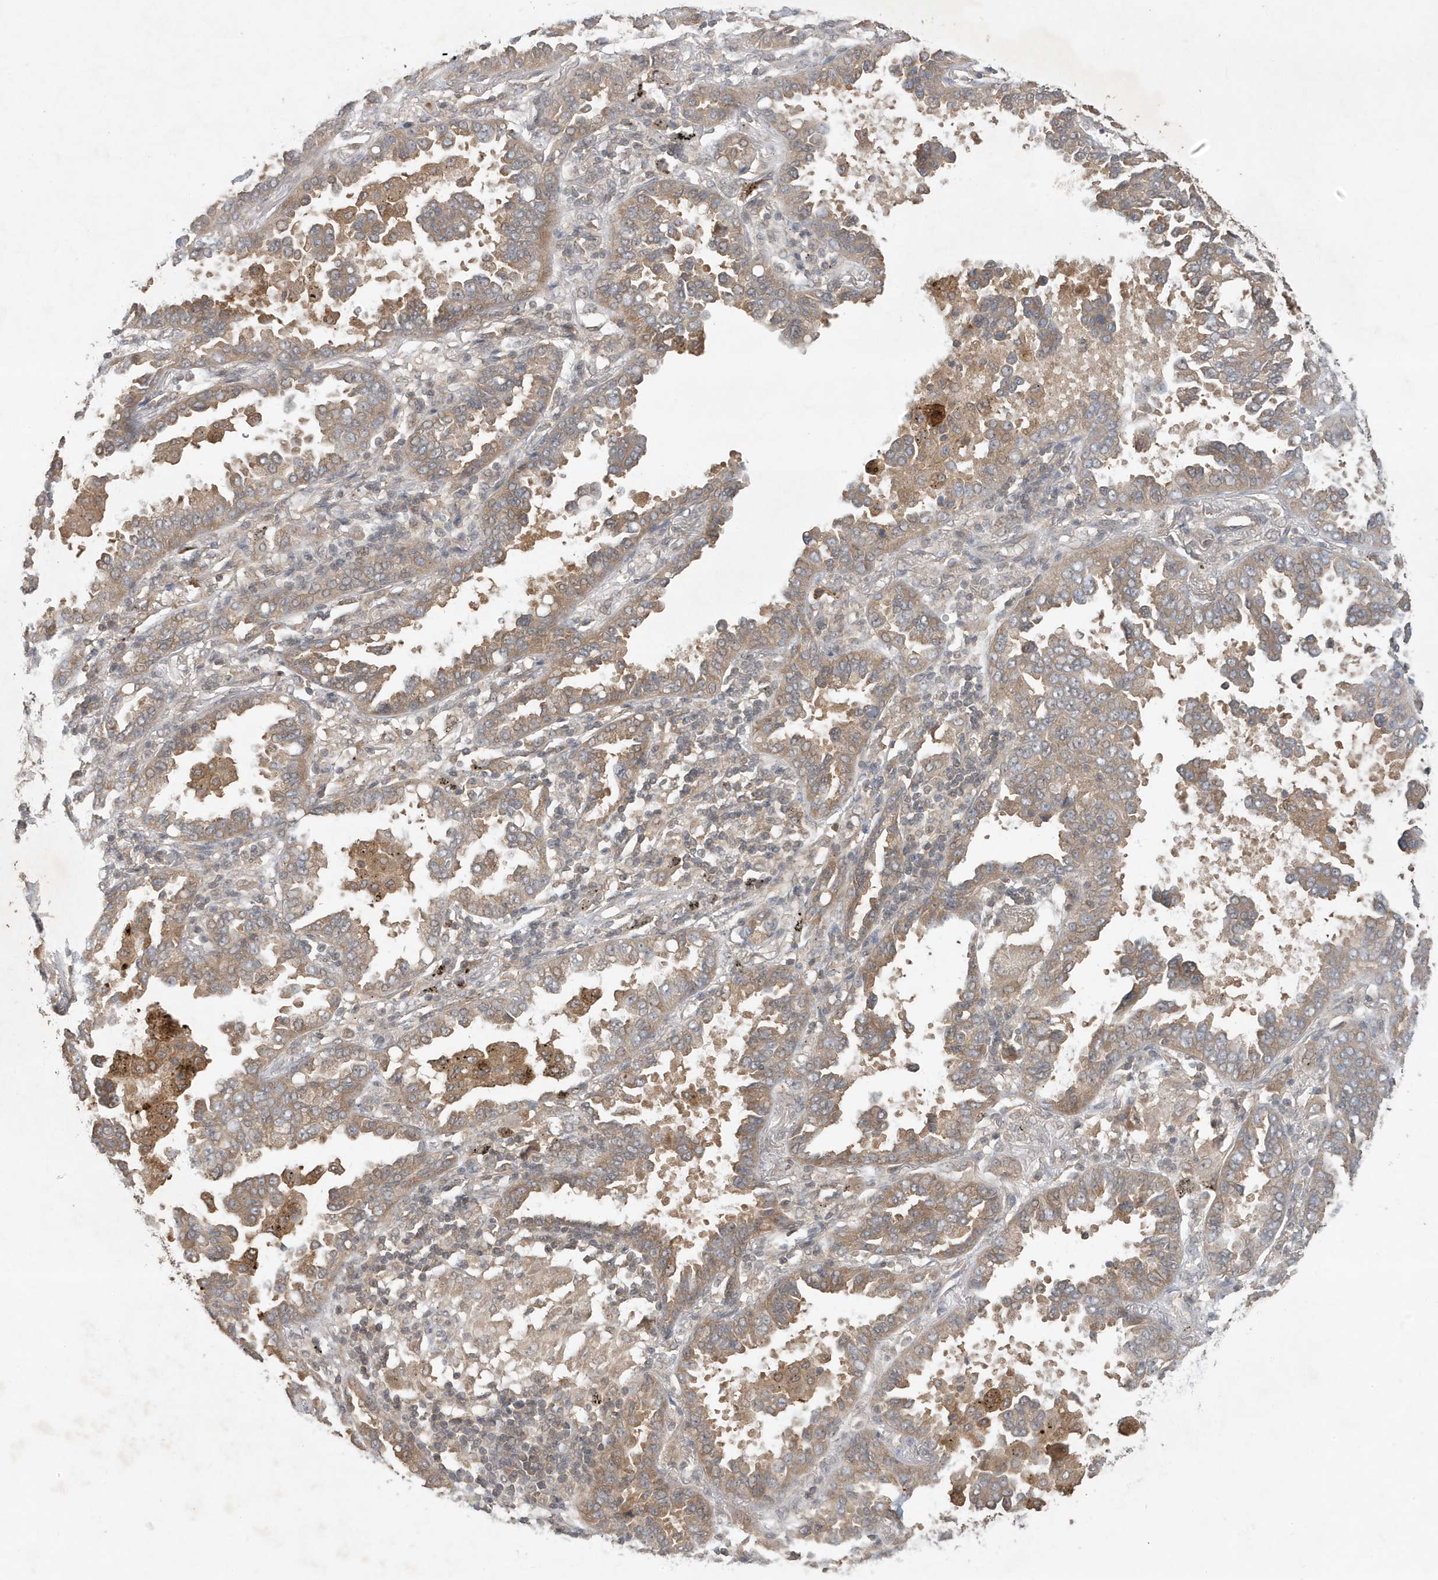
{"staining": {"intensity": "moderate", "quantity": ">75%", "location": "cytoplasmic/membranous"}, "tissue": "lung cancer", "cell_type": "Tumor cells", "image_type": "cancer", "snomed": [{"axis": "morphology", "description": "Normal tissue, NOS"}, {"axis": "morphology", "description": "Adenocarcinoma, NOS"}, {"axis": "topography", "description": "Lung"}], "caption": "High-magnification brightfield microscopy of lung cancer (adenocarcinoma) stained with DAB (brown) and counterstained with hematoxylin (blue). tumor cells exhibit moderate cytoplasmic/membranous expression is identified in approximately>75% of cells.", "gene": "ABCB9", "patient": {"sex": "male", "age": 59}}